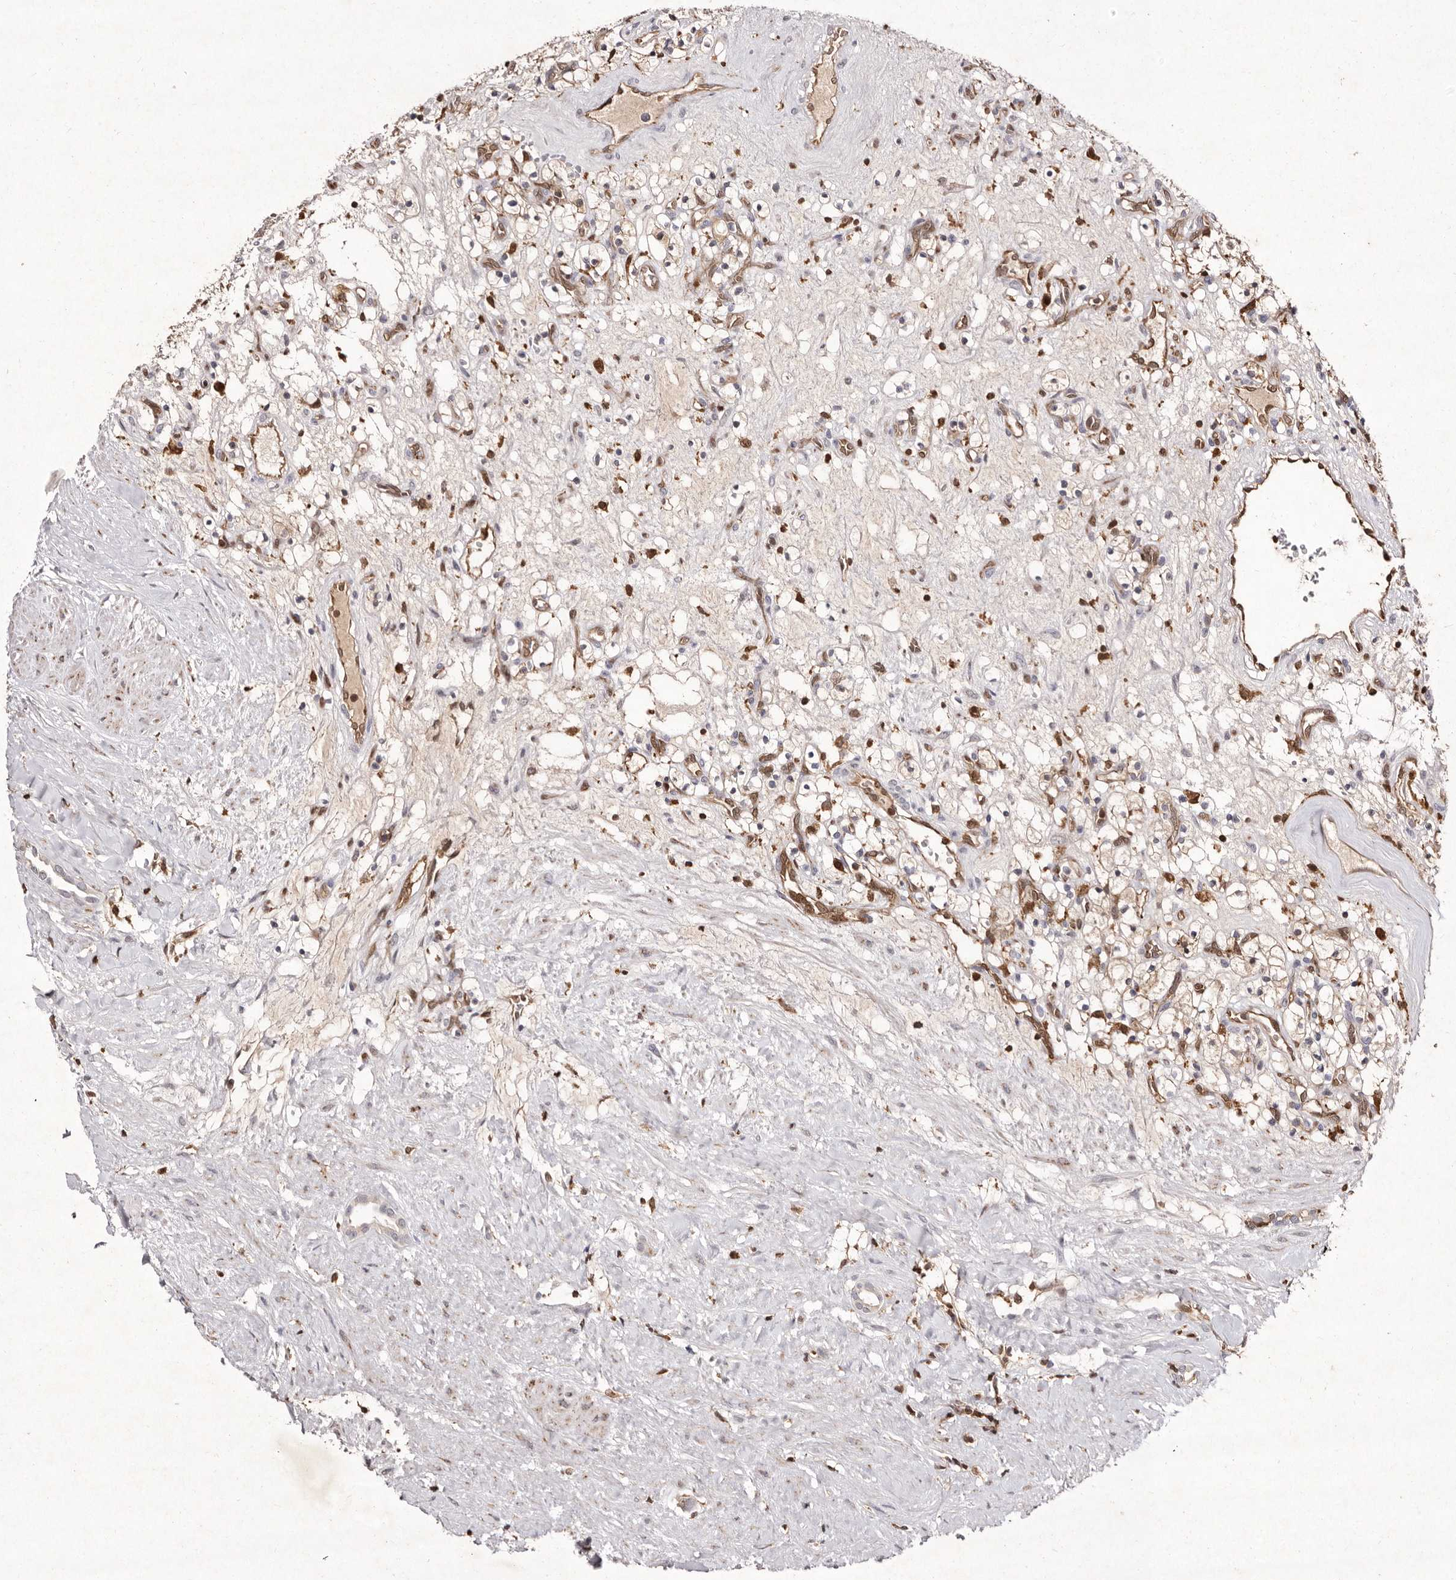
{"staining": {"intensity": "negative", "quantity": "none", "location": "none"}, "tissue": "renal cancer", "cell_type": "Tumor cells", "image_type": "cancer", "snomed": [{"axis": "morphology", "description": "Adenocarcinoma, NOS"}, {"axis": "topography", "description": "Kidney"}], "caption": "High power microscopy image of an immunohistochemistry (IHC) micrograph of renal adenocarcinoma, revealing no significant staining in tumor cells.", "gene": "GIMAP4", "patient": {"sex": "female", "age": 57}}